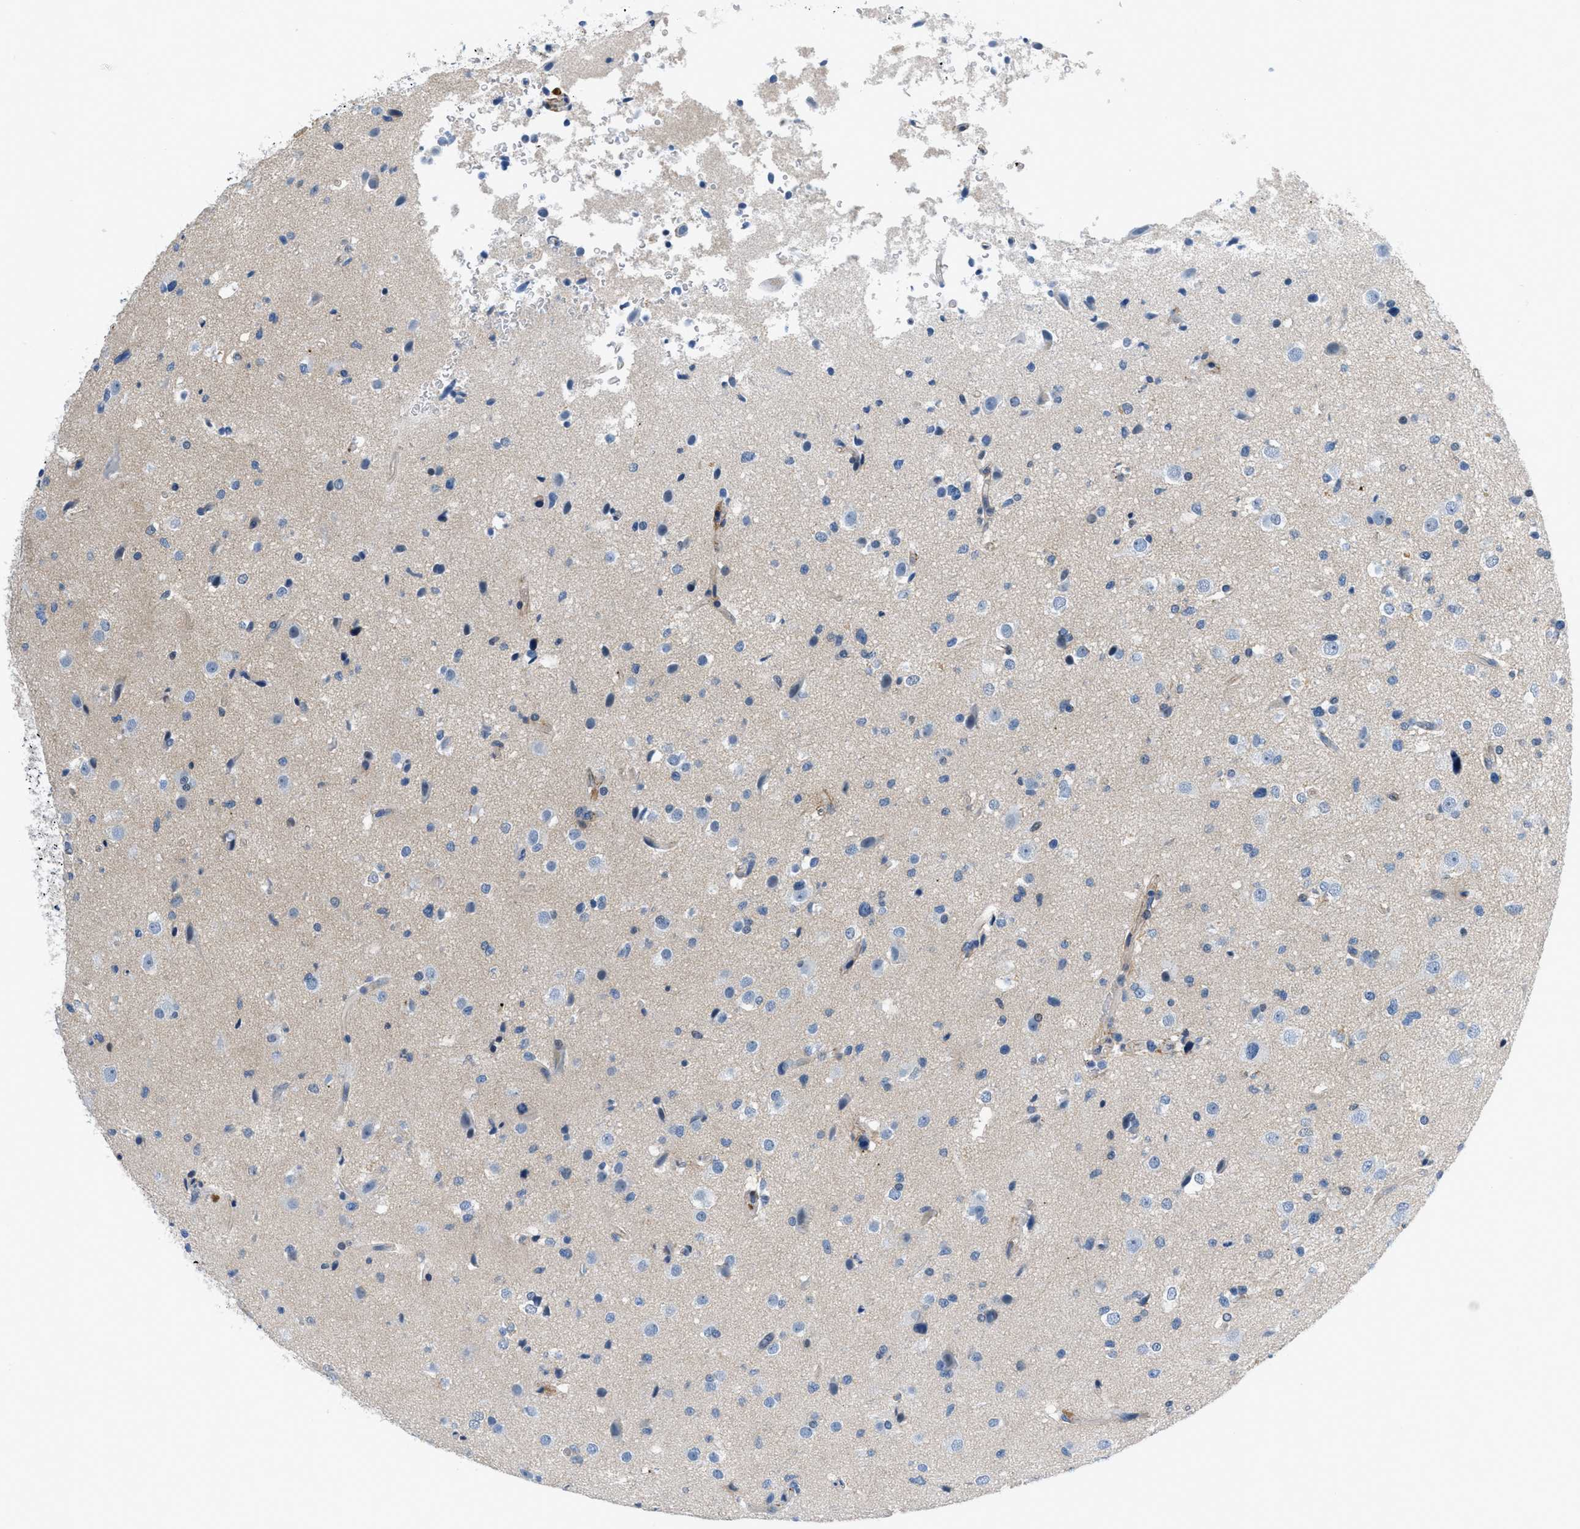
{"staining": {"intensity": "negative", "quantity": "none", "location": "none"}, "tissue": "glioma", "cell_type": "Tumor cells", "image_type": "cancer", "snomed": [{"axis": "morphology", "description": "Glioma, malignant, High grade"}, {"axis": "topography", "description": "Brain"}], "caption": "This is a image of immunohistochemistry staining of high-grade glioma (malignant), which shows no expression in tumor cells.", "gene": "FBN1", "patient": {"sex": "male", "age": 33}}